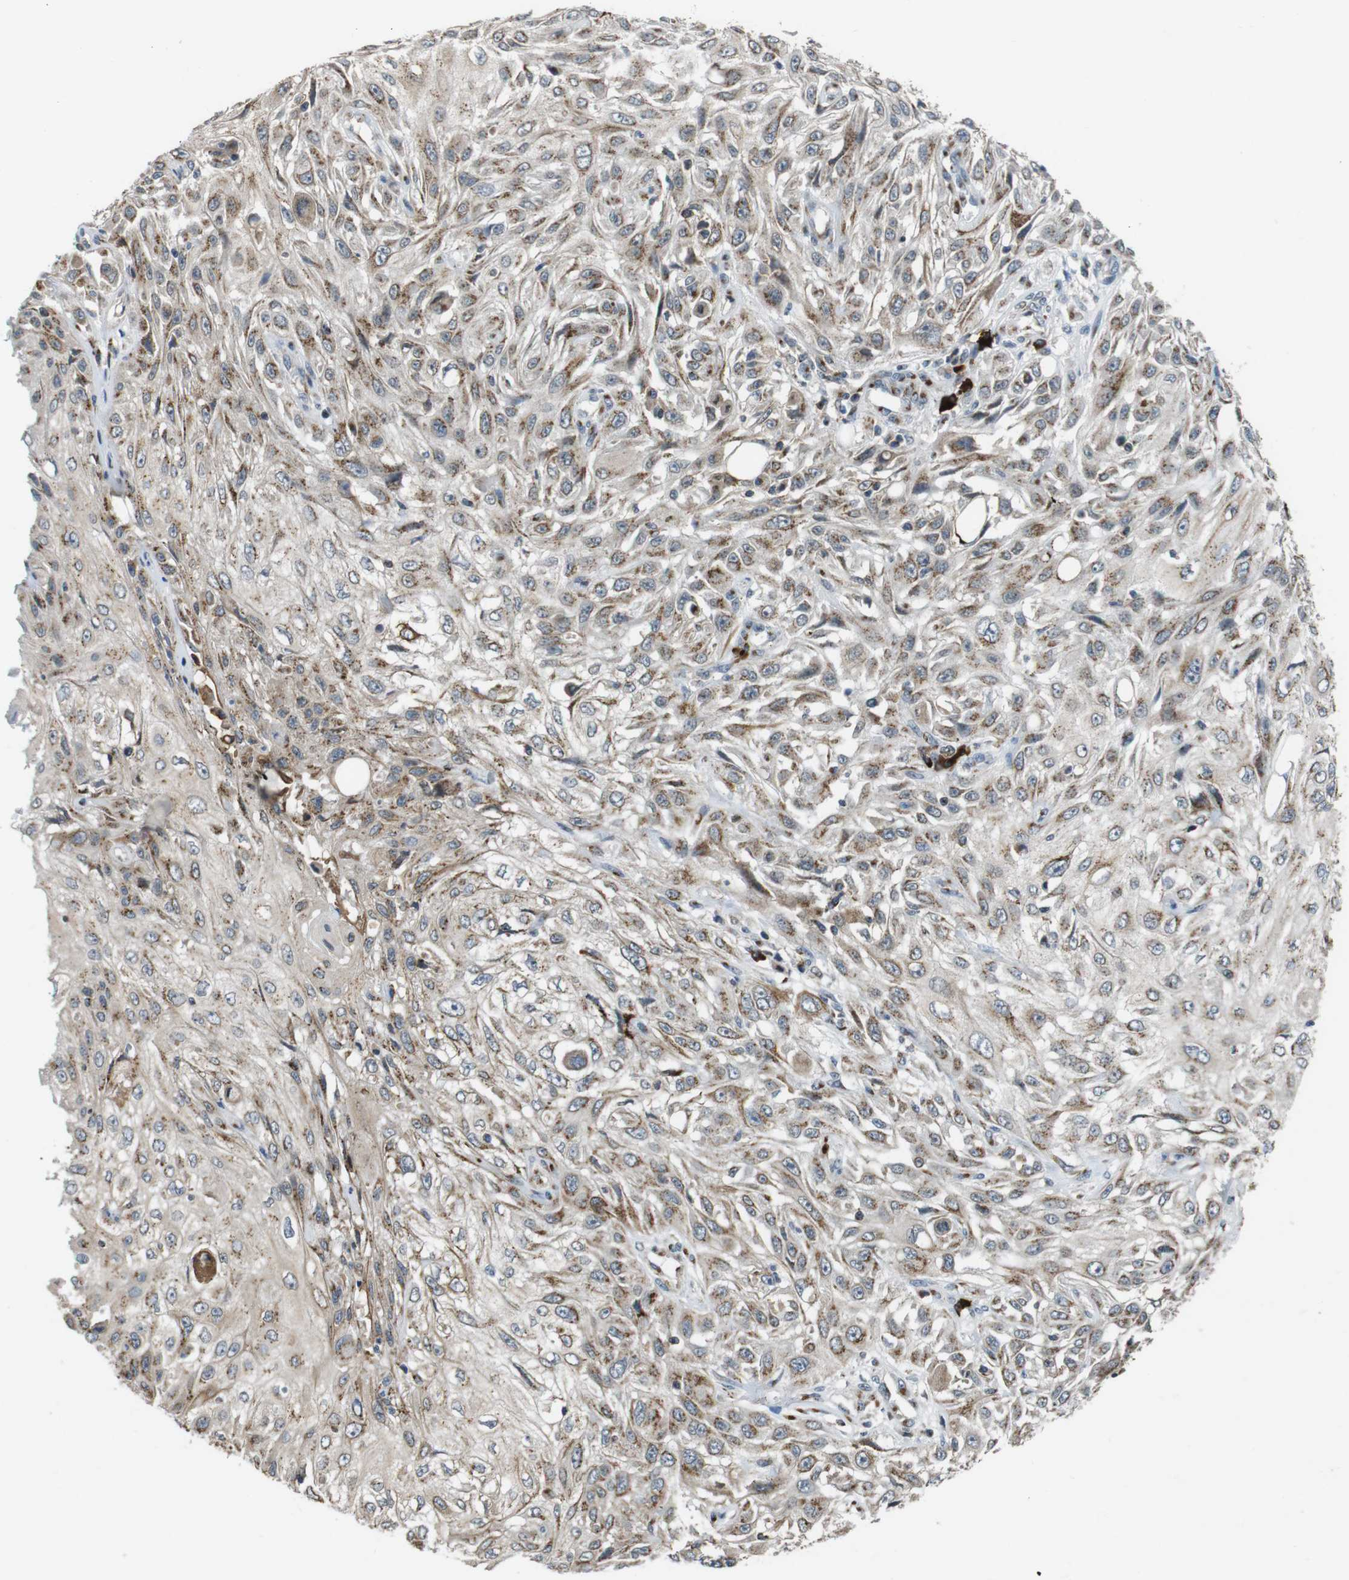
{"staining": {"intensity": "moderate", "quantity": ">75%", "location": "cytoplasmic/membranous"}, "tissue": "skin cancer", "cell_type": "Tumor cells", "image_type": "cancer", "snomed": [{"axis": "morphology", "description": "Squamous cell carcinoma, NOS"}, {"axis": "topography", "description": "Skin"}], "caption": "High-magnification brightfield microscopy of squamous cell carcinoma (skin) stained with DAB (3,3'-diaminobenzidine) (brown) and counterstained with hematoxylin (blue). tumor cells exhibit moderate cytoplasmic/membranous staining is identified in approximately>75% of cells.", "gene": "ZFPL1", "patient": {"sex": "male", "age": 75}}